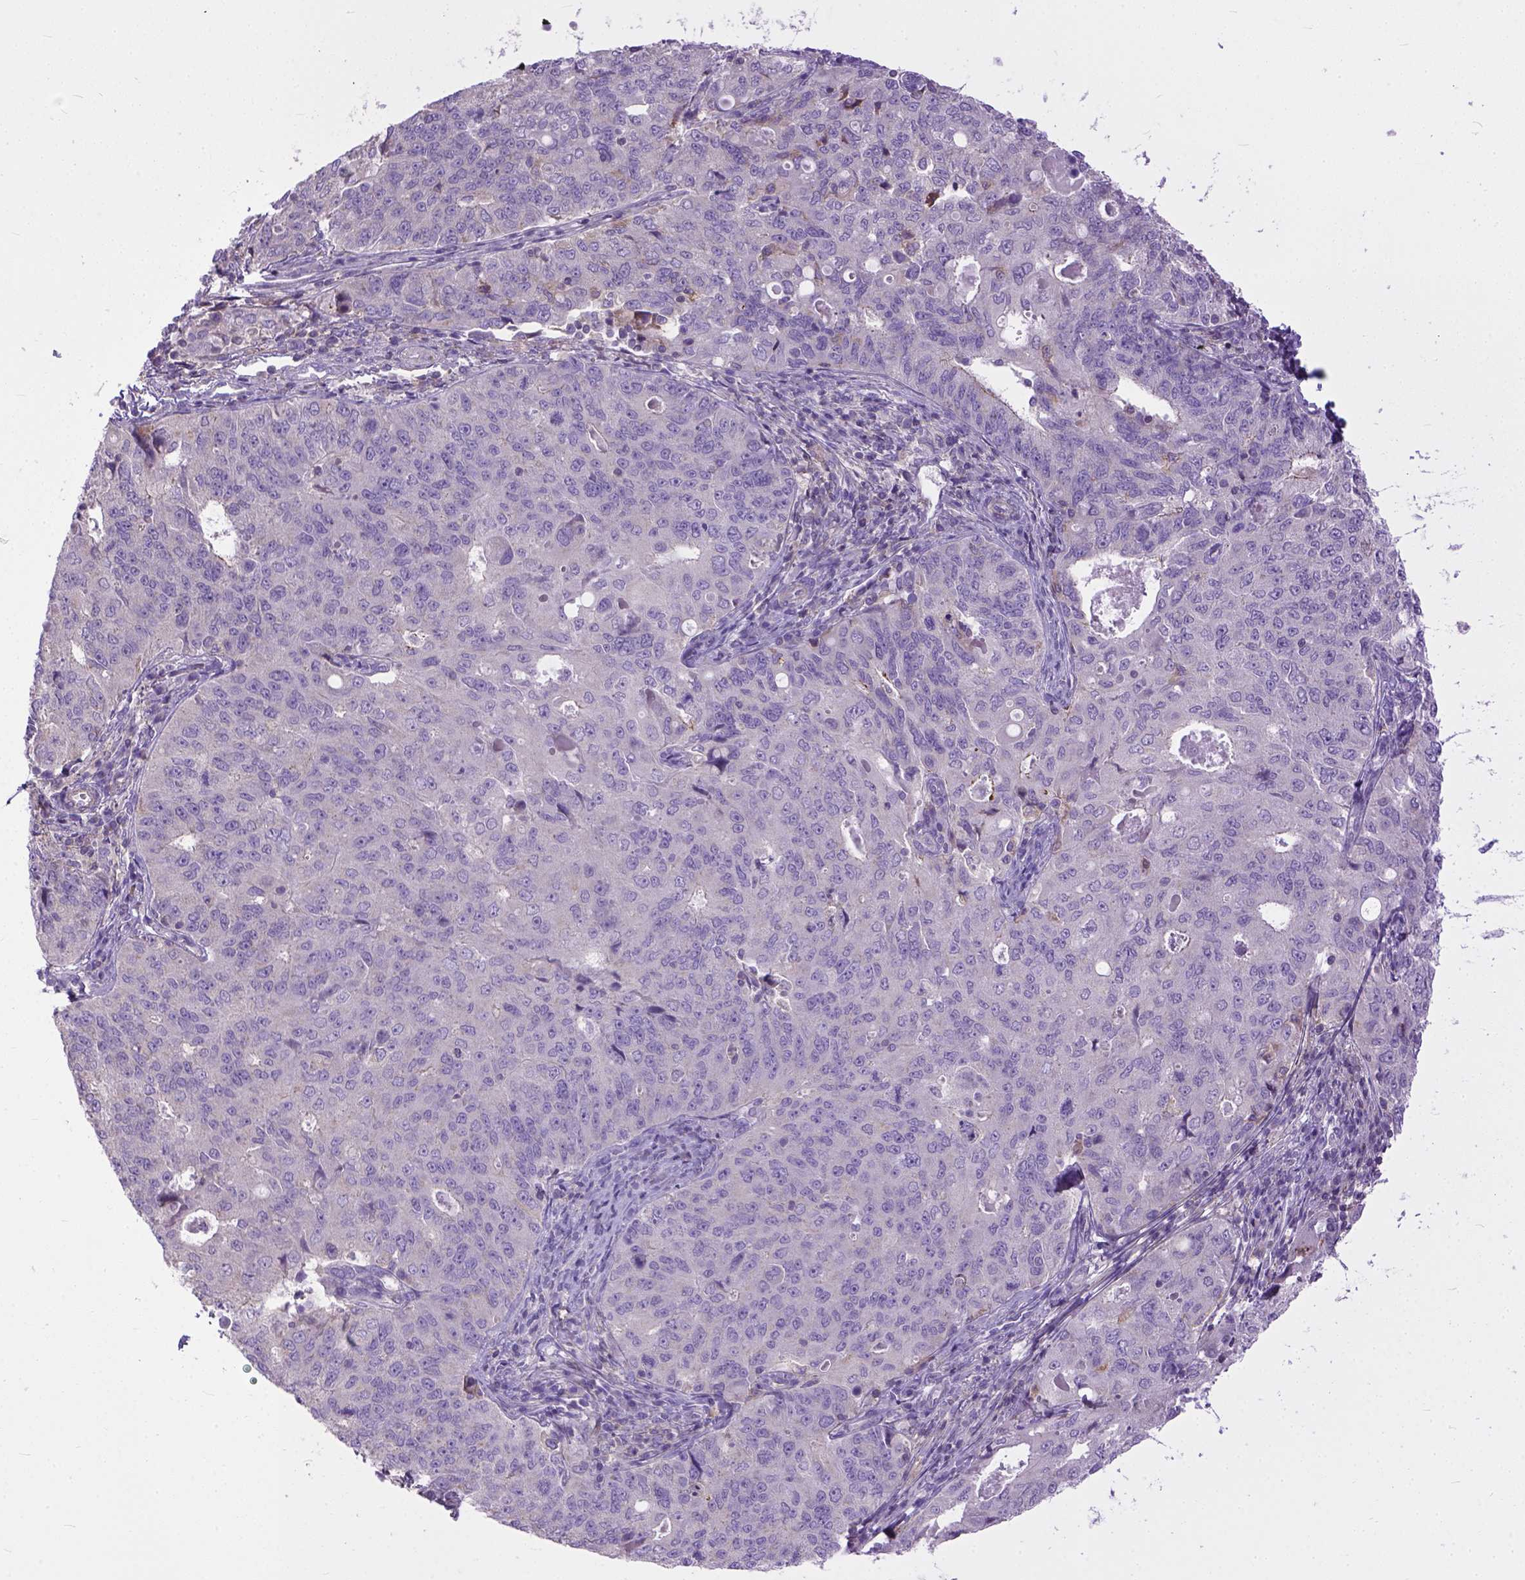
{"staining": {"intensity": "negative", "quantity": "none", "location": "none"}, "tissue": "endometrial cancer", "cell_type": "Tumor cells", "image_type": "cancer", "snomed": [{"axis": "morphology", "description": "Adenocarcinoma, NOS"}, {"axis": "topography", "description": "Endometrium"}], "caption": "The photomicrograph displays no significant expression in tumor cells of endometrial cancer (adenocarcinoma). (DAB (3,3'-diaminobenzidine) IHC, high magnification).", "gene": "BANF2", "patient": {"sex": "female", "age": 43}}